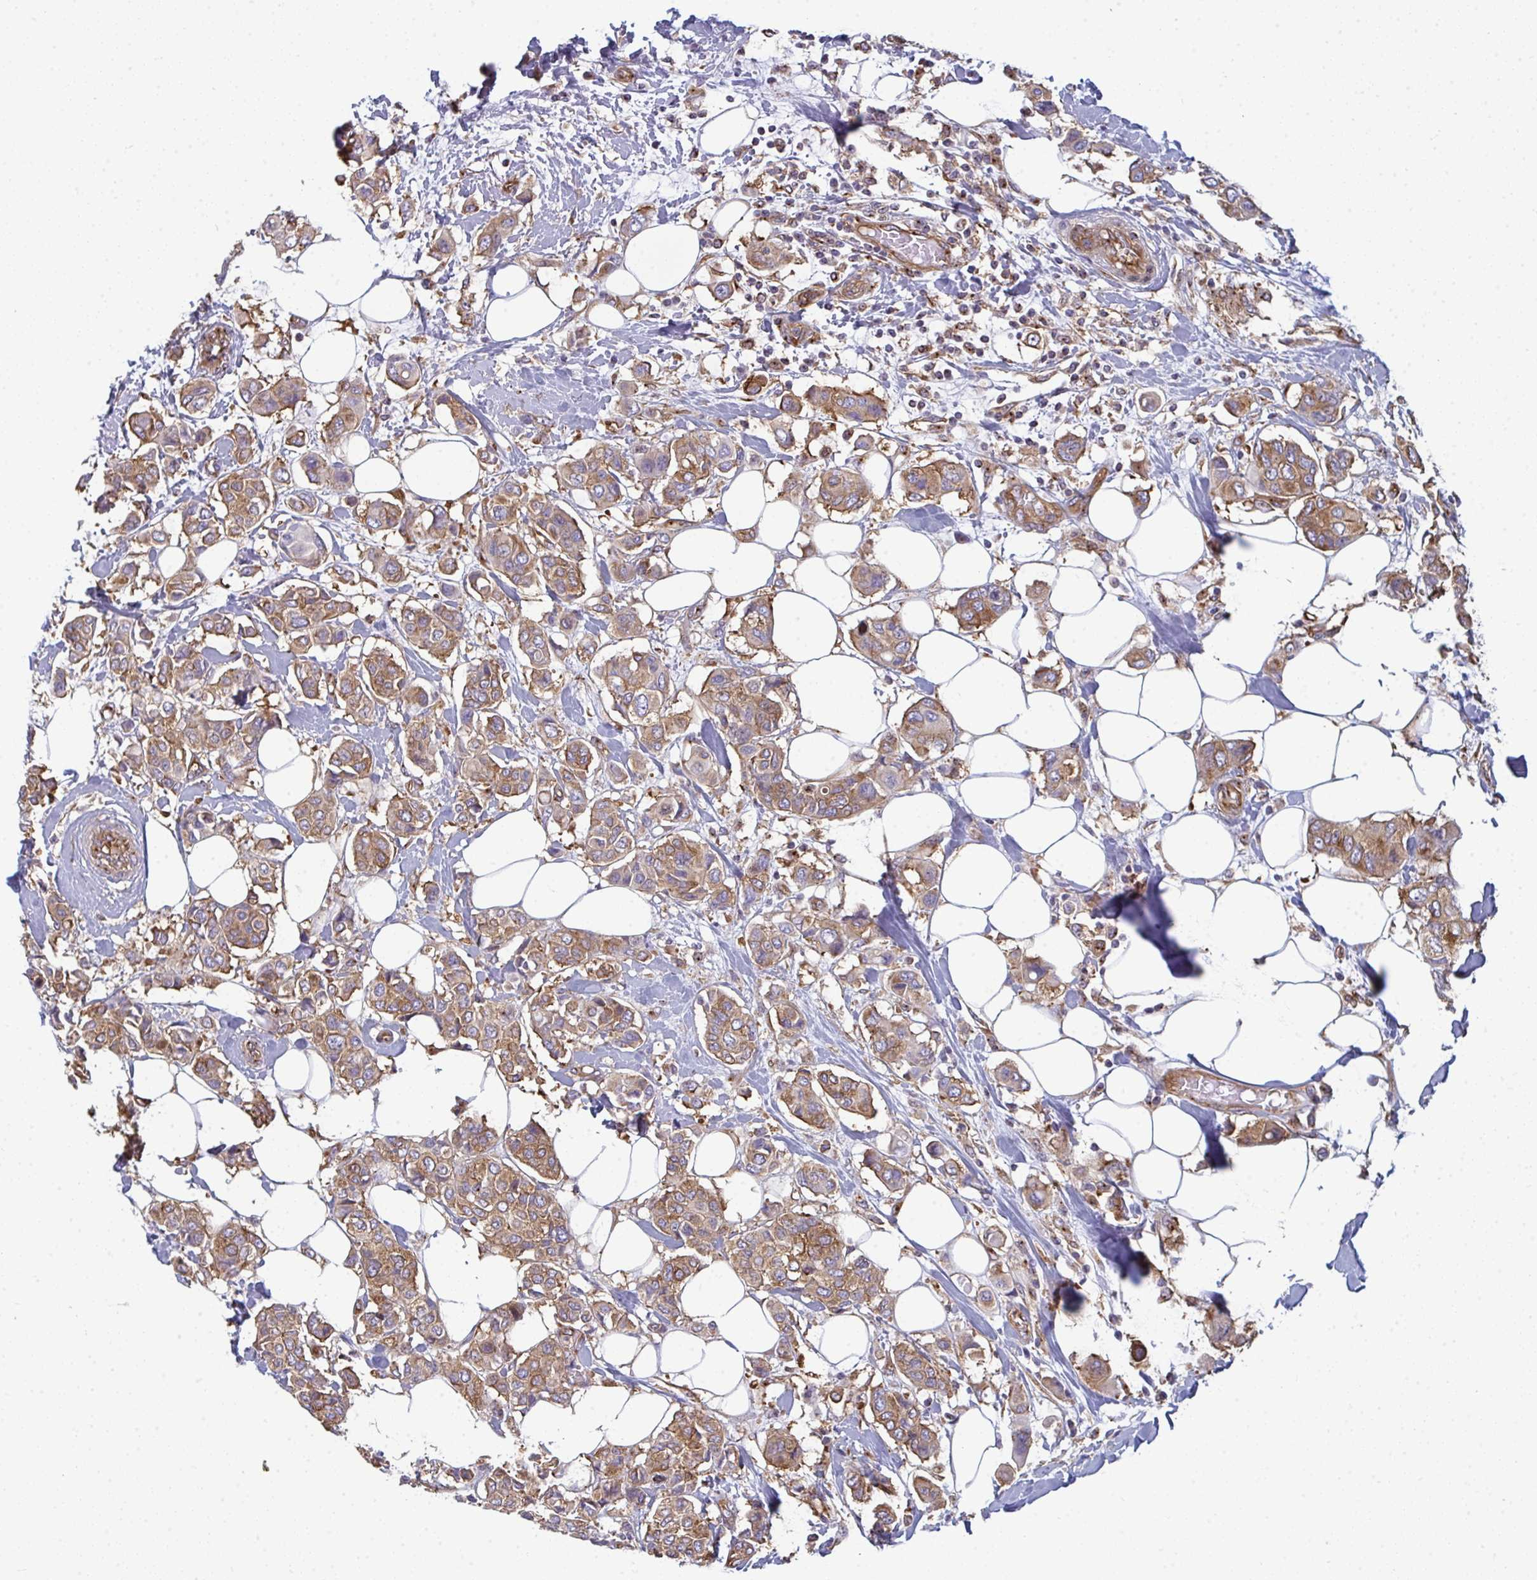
{"staining": {"intensity": "moderate", "quantity": ">75%", "location": "cytoplasmic/membranous"}, "tissue": "breast cancer", "cell_type": "Tumor cells", "image_type": "cancer", "snomed": [{"axis": "morphology", "description": "Lobular carcinoma"}, {"axis": "topography", "description": "Breast"}], "caption": "A medium amount of moderate cytoplasmic/membranous positivity is appreciated in approximately >75% of tumor cells in lobular carcinoma (breast) tissue. (DAB IHC with brightfield microscopy, high magnification).", "gene": "DYNC1I2", "patient": {"sex": "female", "age": 51}}